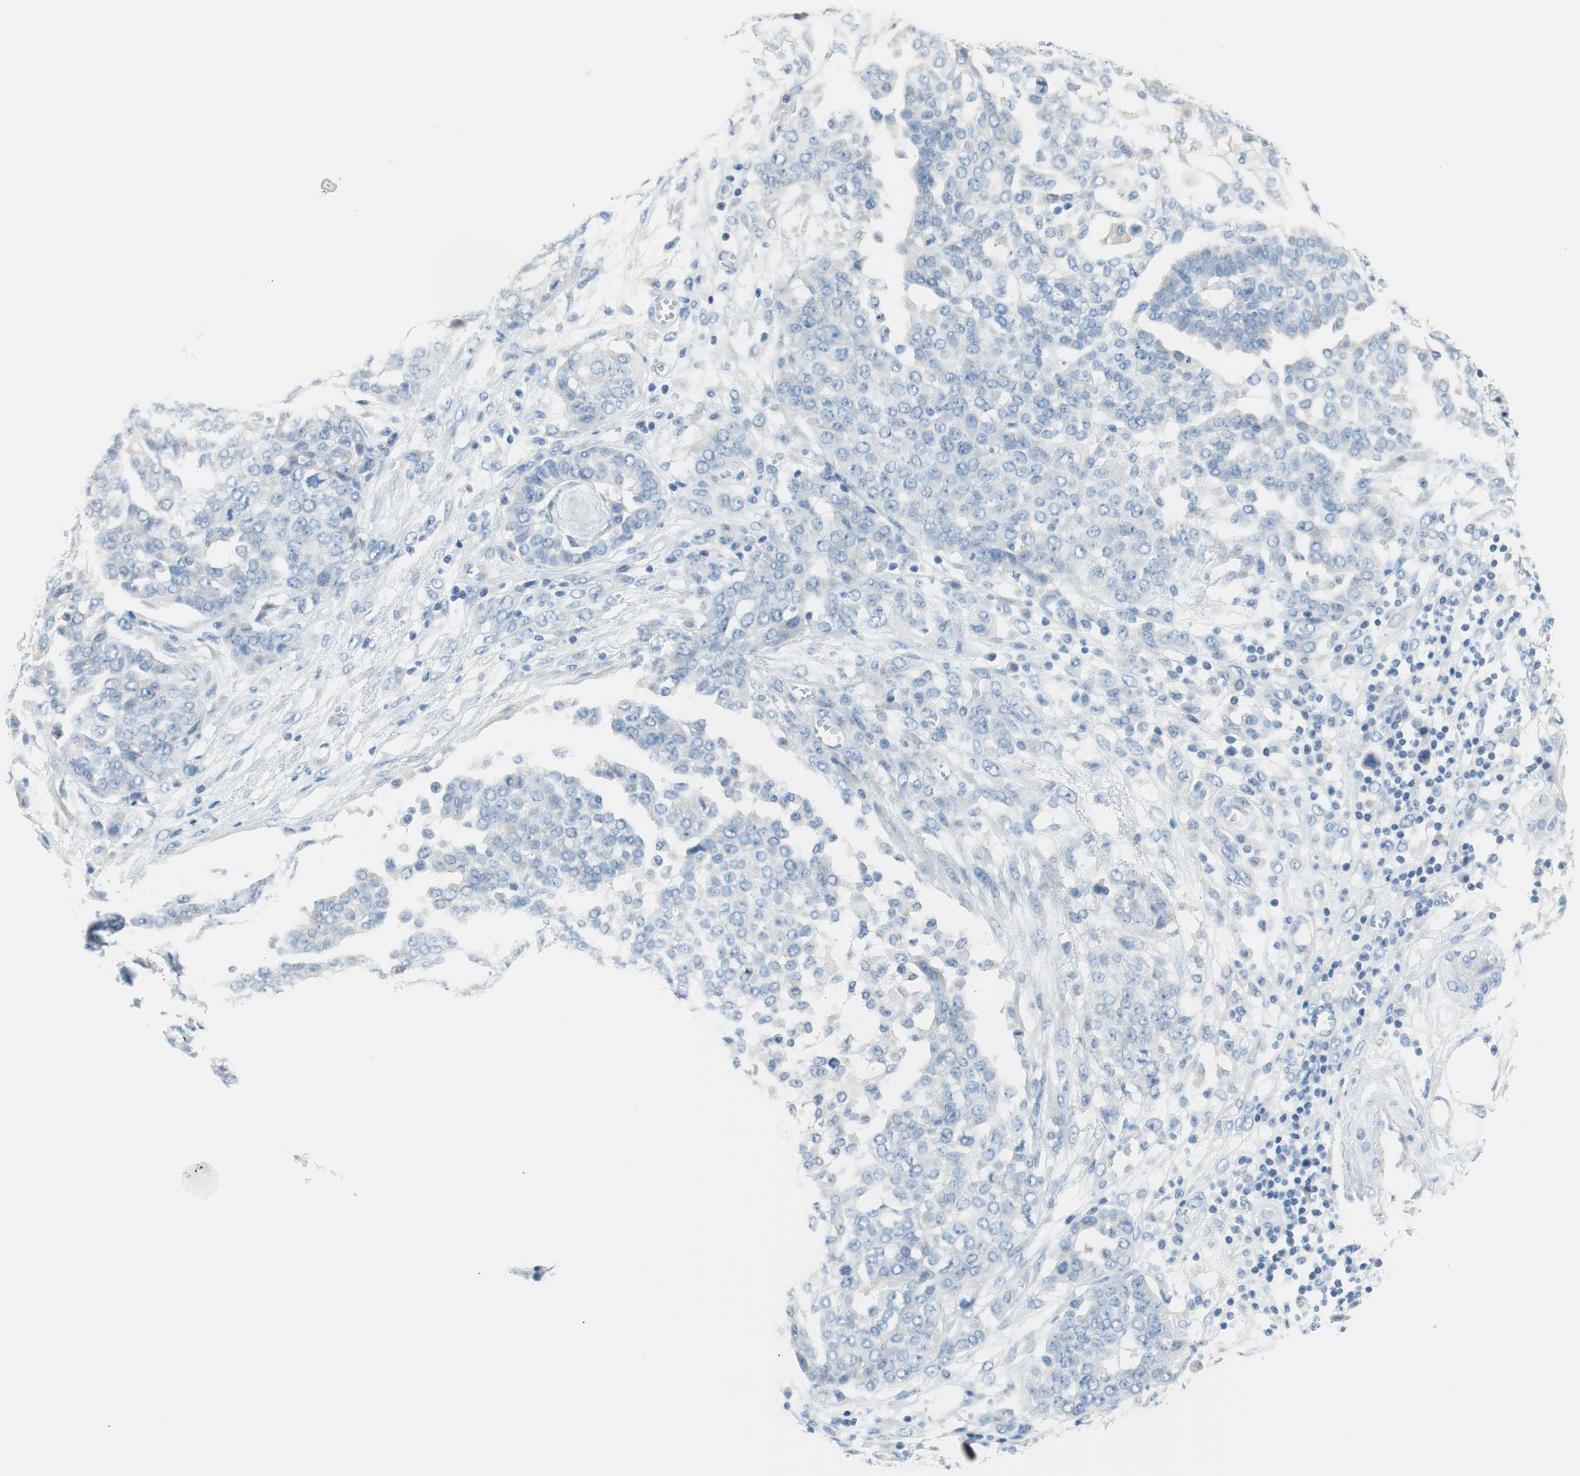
{"staining": {"intensity": "negative", "quantity": "none", "location": "none"}, "tissue": "ovarian cancer", "cell_type": "Tumor cells", "image_type": "cancer", "snomed": [{"axis": "morphology", "description": "Cystadenocarcinoma, serous, NOS"}, {"axis": "topography", "description": "Soft tissue"}, {"axis": "topography", "description": "Ovary"}], "caption": "An image of ovarian cancer stained for a protein displays no brown staining in tumor cells.", "gene": "MYH1", "patient": {"sex": "female", "age": 57}}